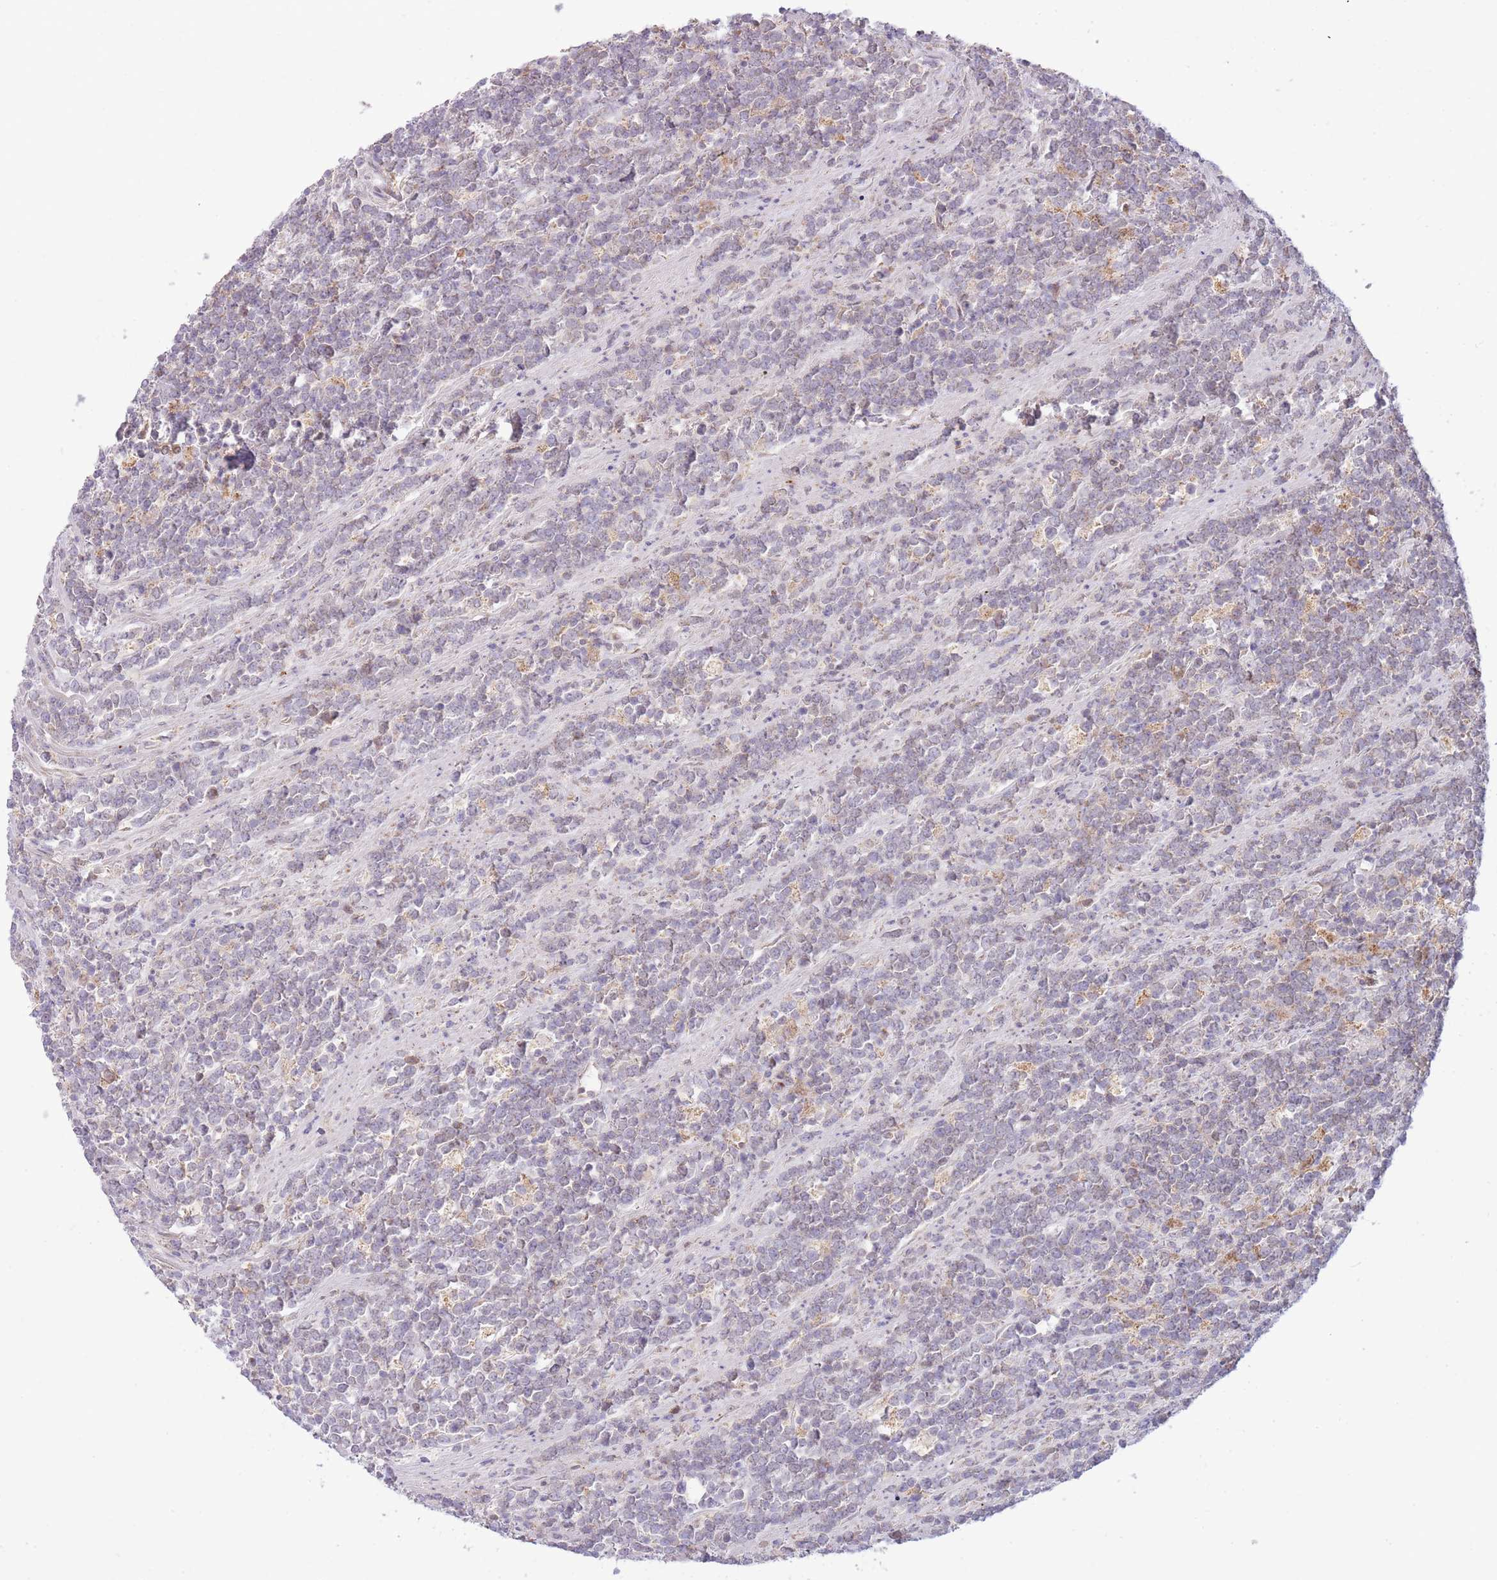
{"staining": {"intensity": "negative", "quantity": "none", "location": "none"}, "tissue": "lymphoma", "cell_type": "Tumor cells", "image_type": "cancer", "snomed": [{"axis": "morphology", "description": "Malignant lymphoma, non-Hodgkin's type, High grade"}, {"axis": "topography", "description": "Small intestine"}, {"axis": "topography", "description": "Colon"}], "caption": "DAB (3,3'-diaminobenzidine) immunohistochemical staining of human lymphoma exhibits no significant staining in tumor cells.", "gene": "AP1S2", "patient": {"sex": "male", "age": 8}}